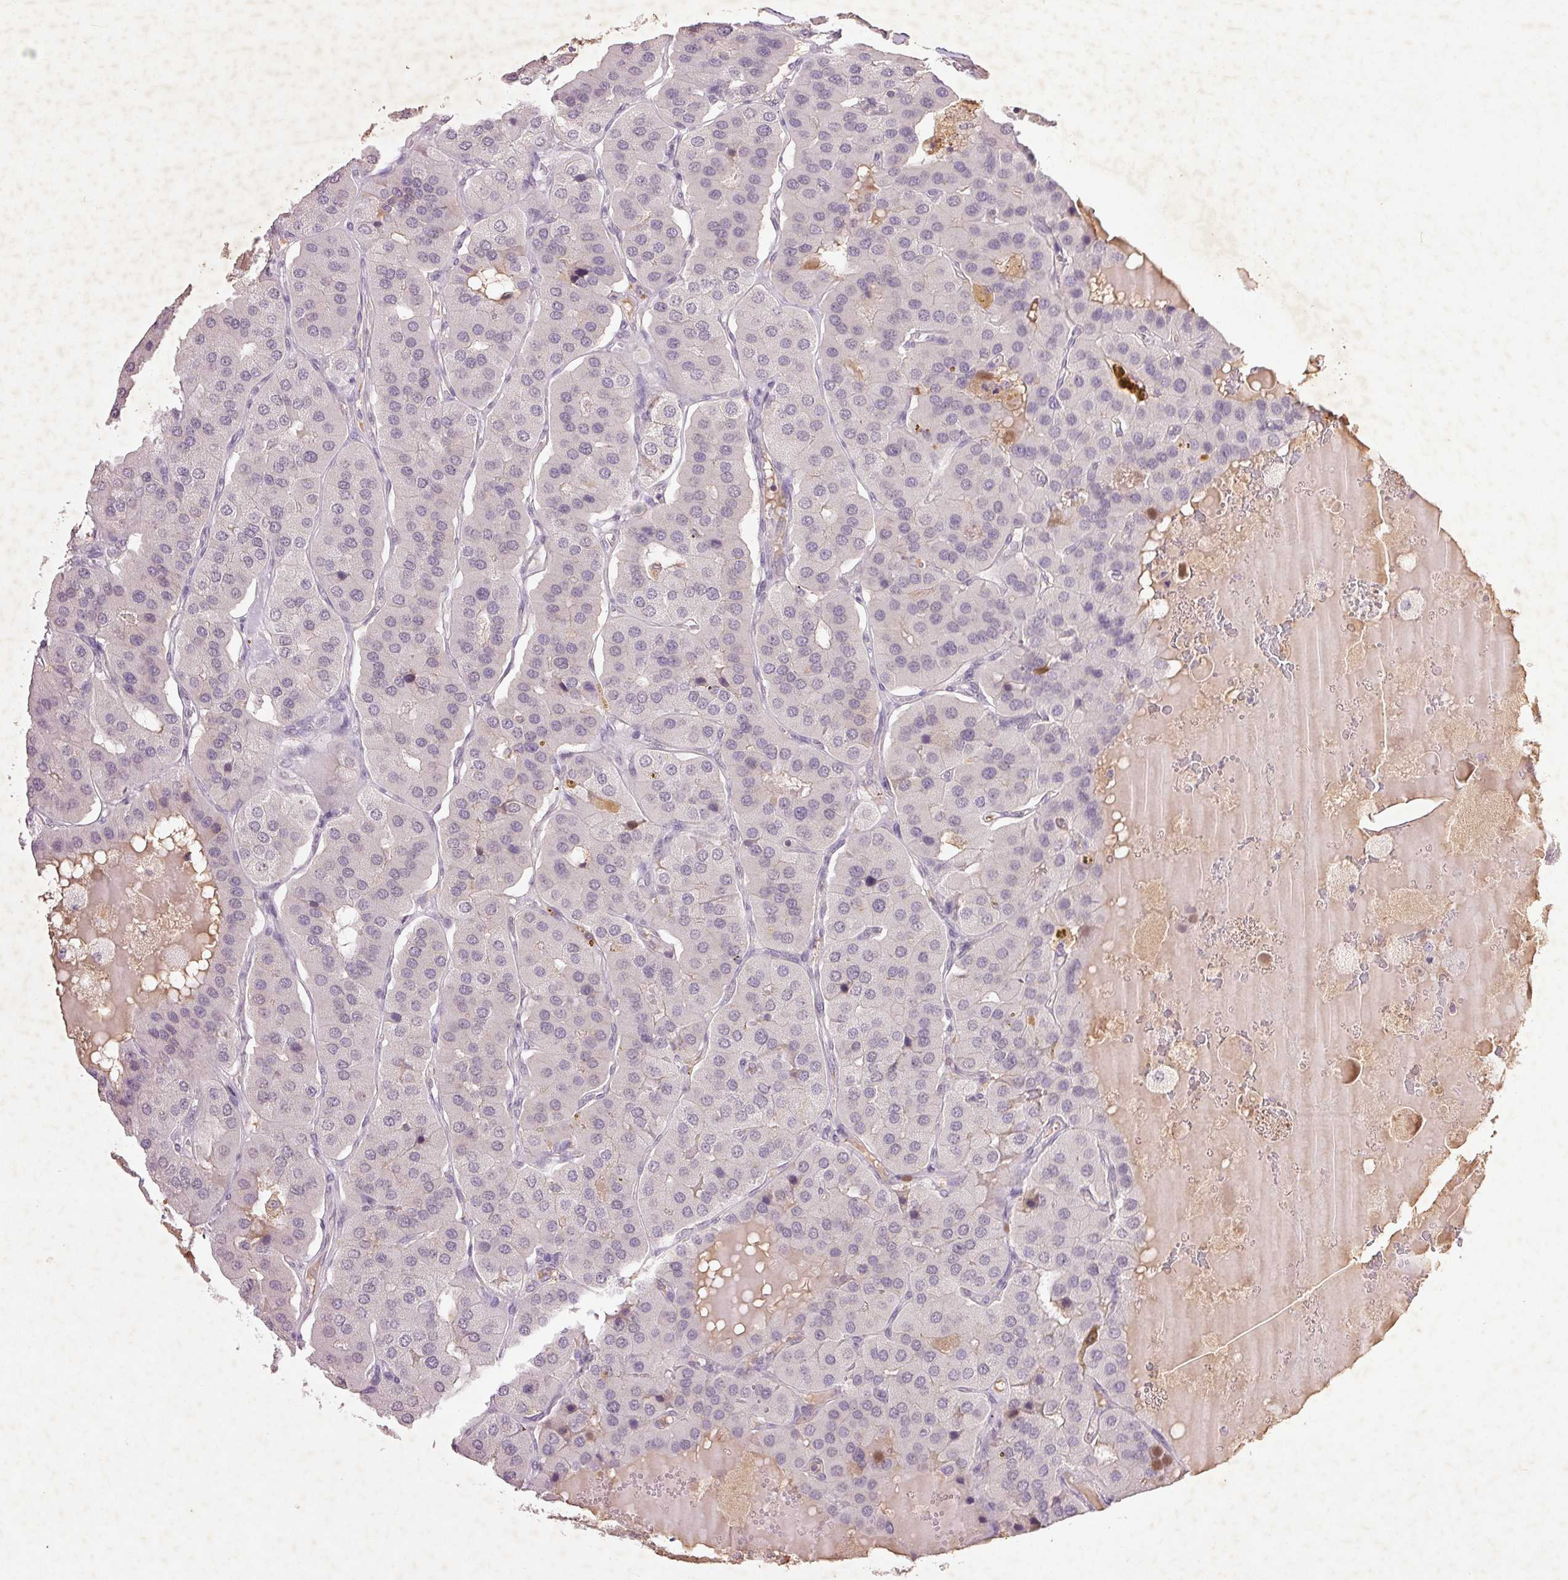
{"staining": {"intensity": "negative", "quantity": "none", "location": "none"}, "tissue": "parathyroid gland", "cell_type": "Glandular cells", "image_type": "normal", "snomed": [{"axis": "morphology", "description": "Normal tissue, NOS"}, {"axis": "morphology", "description": "Adenoma, NOS"}, {"axis": "topography", "description": "Parathyroid gland"}], "caption": "The photomicrograph reveals no staining of glandular cells in unremarkable parathyroid gland.", "gene": "FAM168B", "patient": {"sex": "female", "age": 86}}